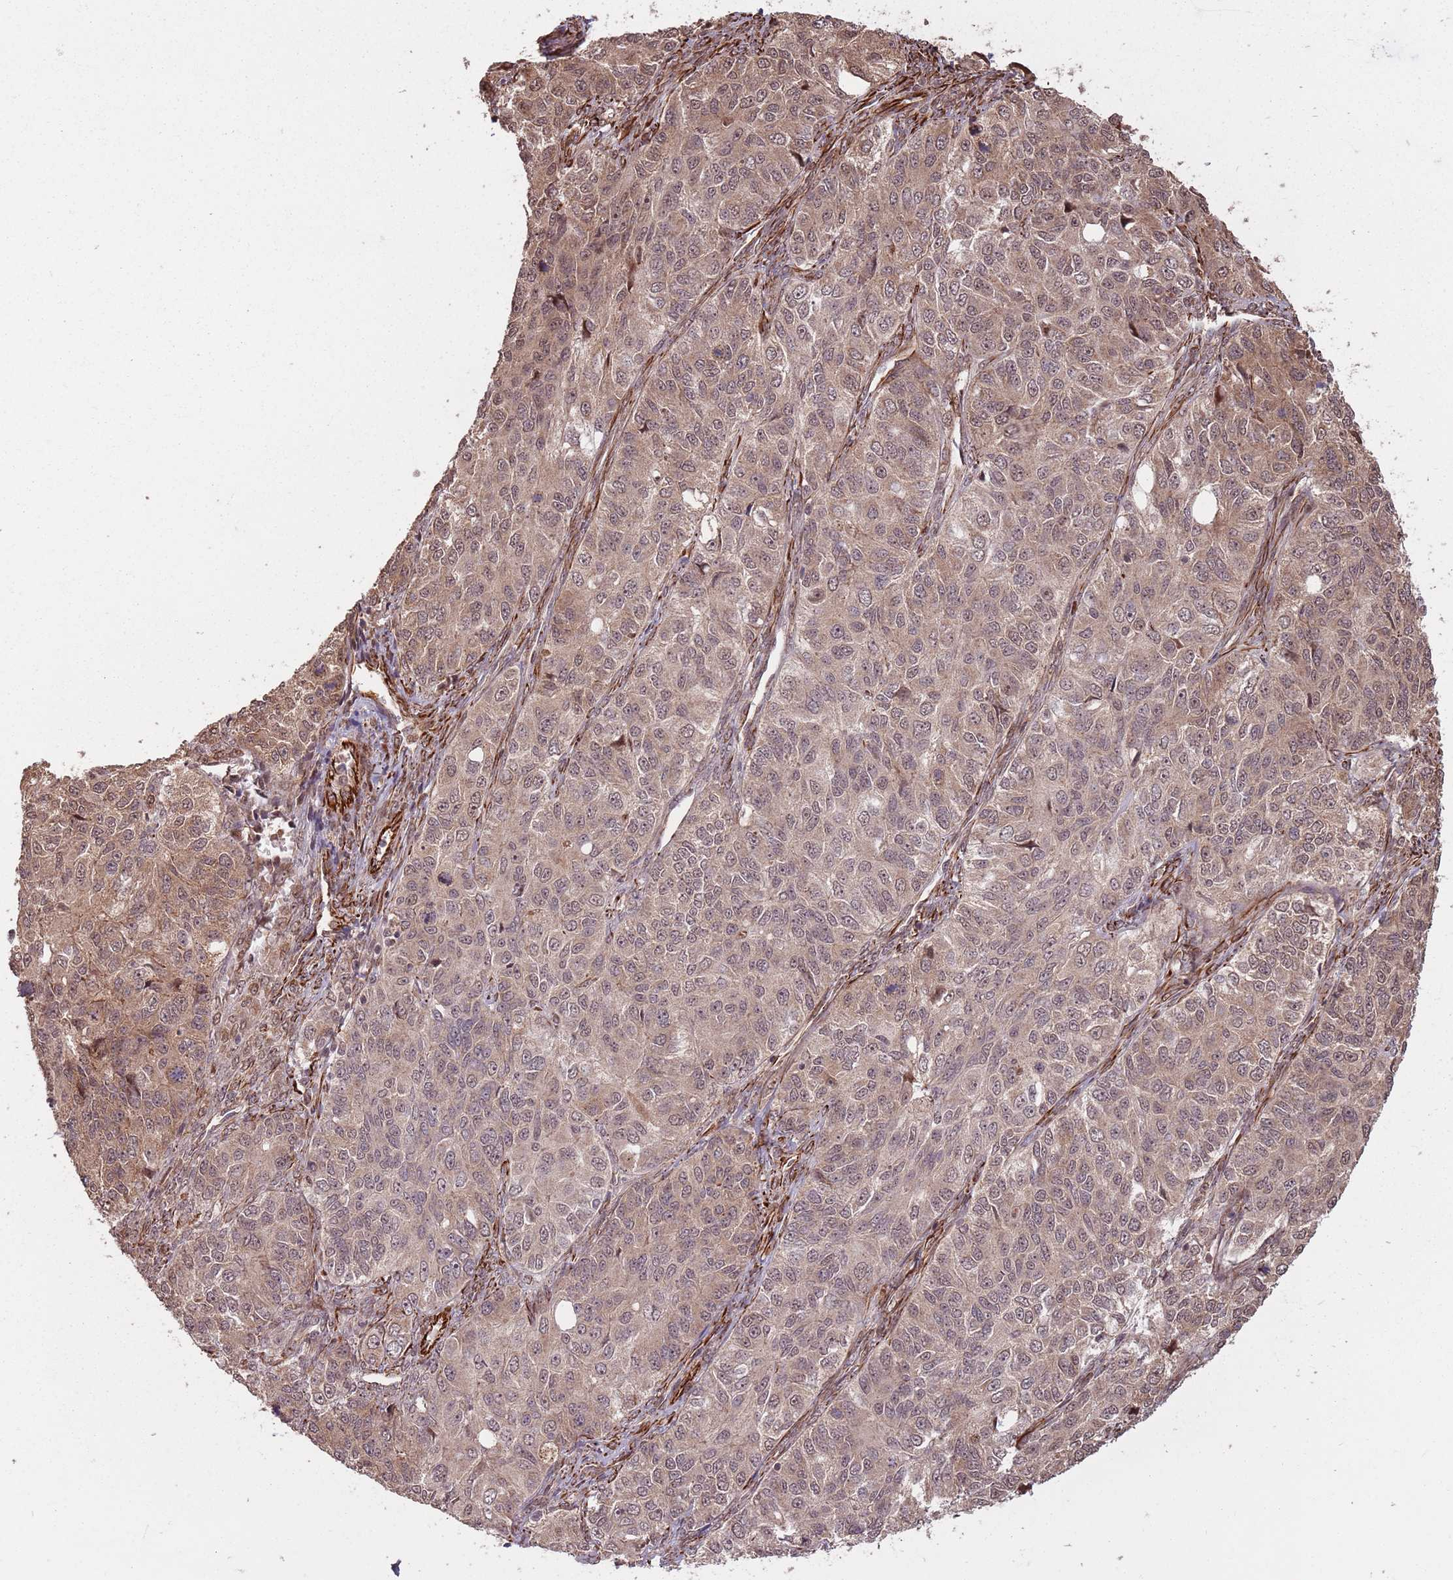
{"staining": {"intensity": "moderate", "quantity": ">75%", "location": "cytoplasmic/membranous,nuclear"}, "tissue": "ovarian cancer", "cell_type": "Tumor cells", "image_type": "cancer", "snomed": [{"axis": "morphology", "description": "Carcinoma, endometroid"}, {"axis": "topography", "description": "Ovary"}], "caption": "A histopathology image showing moderate cytoplasmic/membranous and nuclear staining in about >75% of tumor cells in ovarian endometroid carcinoma, as visualized by brown immunohistochemical staining.", "gene": "ADAMTS3", "patient": {"sex": "female", "age": 51}}